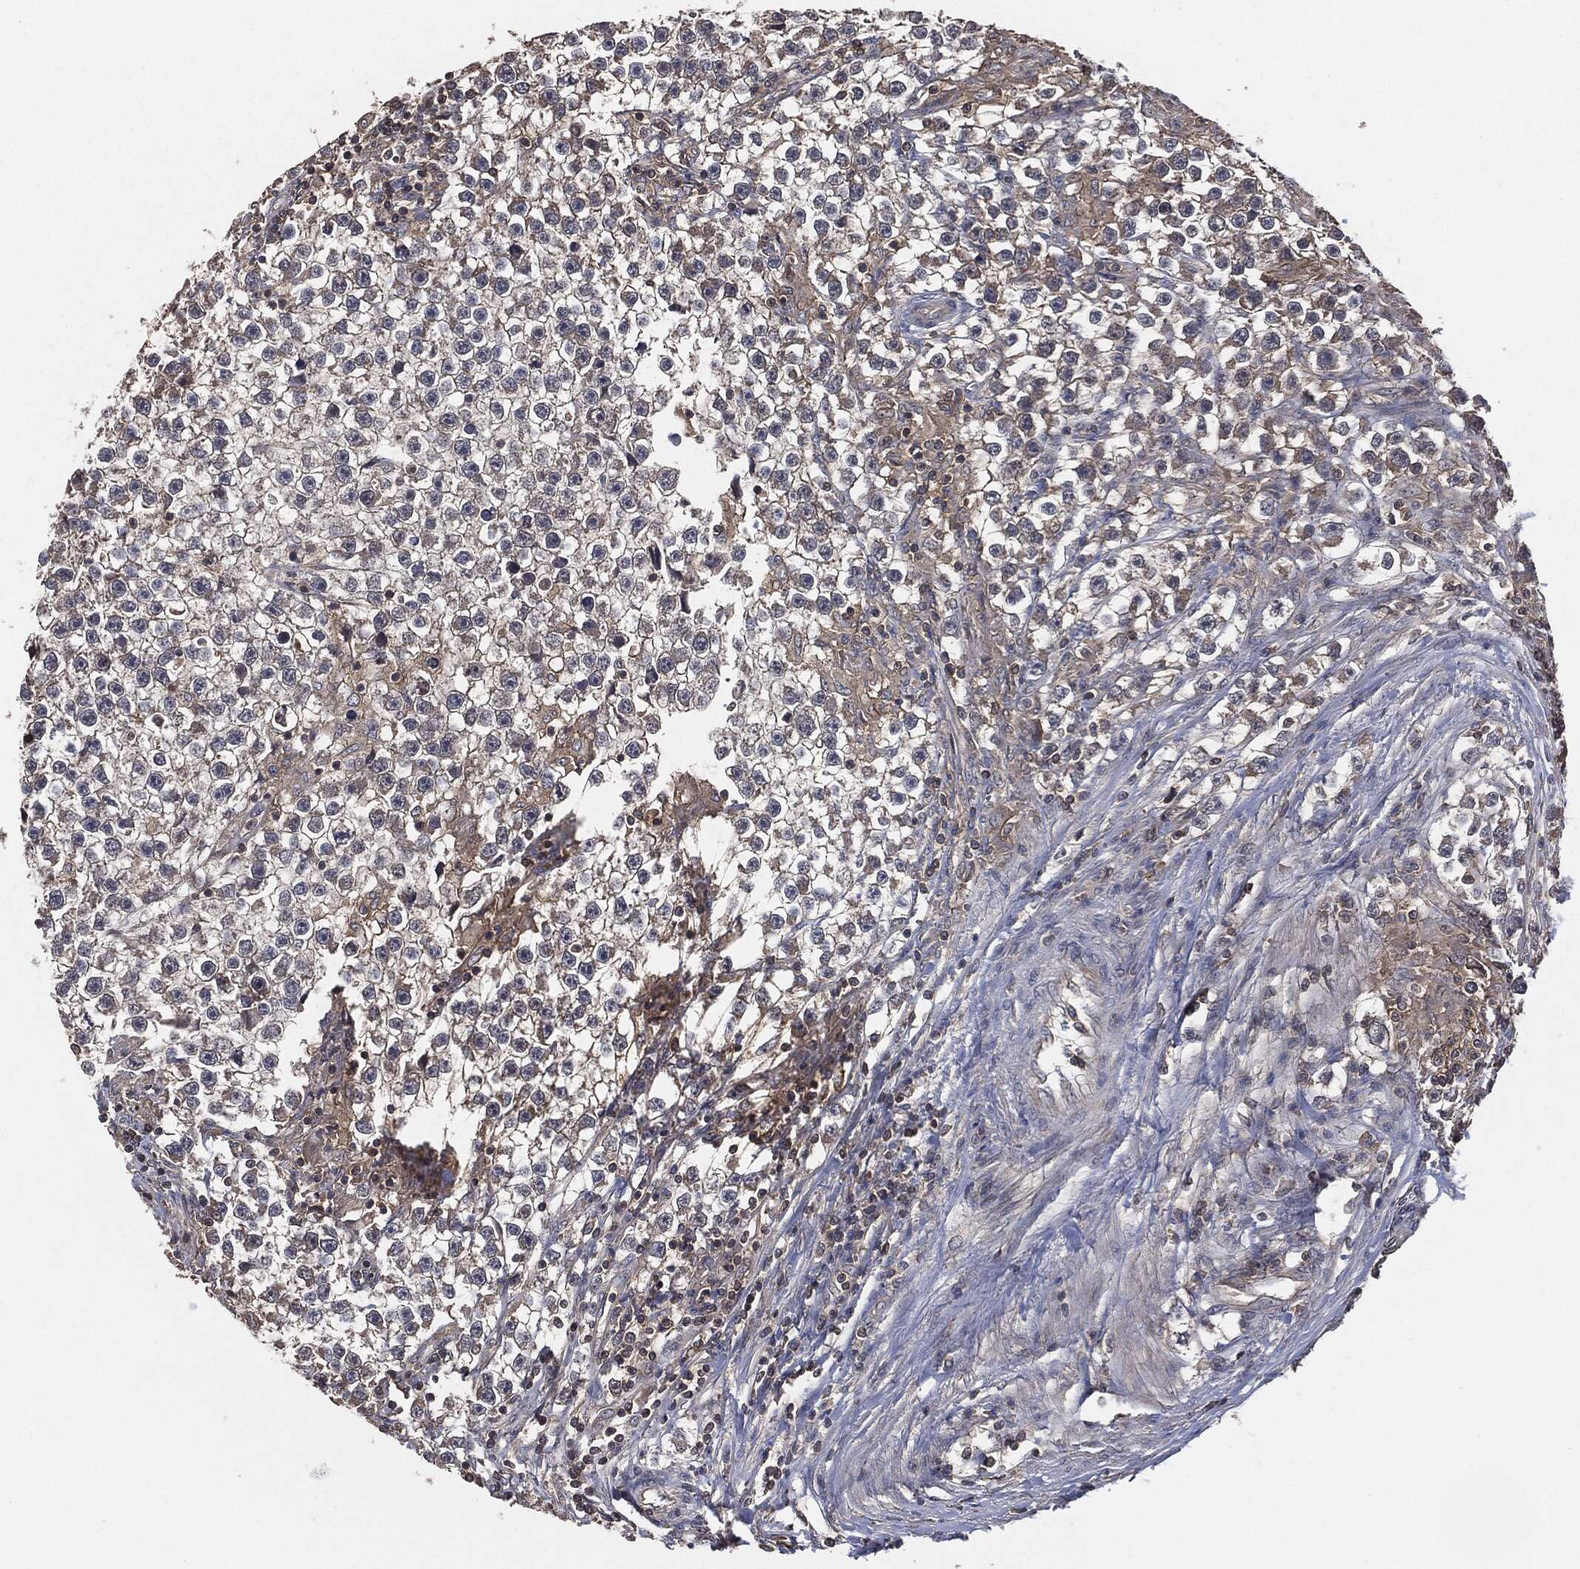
{"staining": {"intensity": "negative", "quantity": "none", "location": "none"}, "tissue": "testis cancer", "cell_type": "Tumor cells", "image_type": "cancer", "snomed": [{"axis": "morphology", "description": "Seminoma, NOS"}, {"axis": "topography", "description": "Testis"}], "caption": "DAB (3,3'-diaminobenzidine) immunohistochemical staining of testis cancer (seminoma) shows no significant staining in tumor cells.", "gene": "ERBIN", "patient": {"sex": "male", "age": 59}}